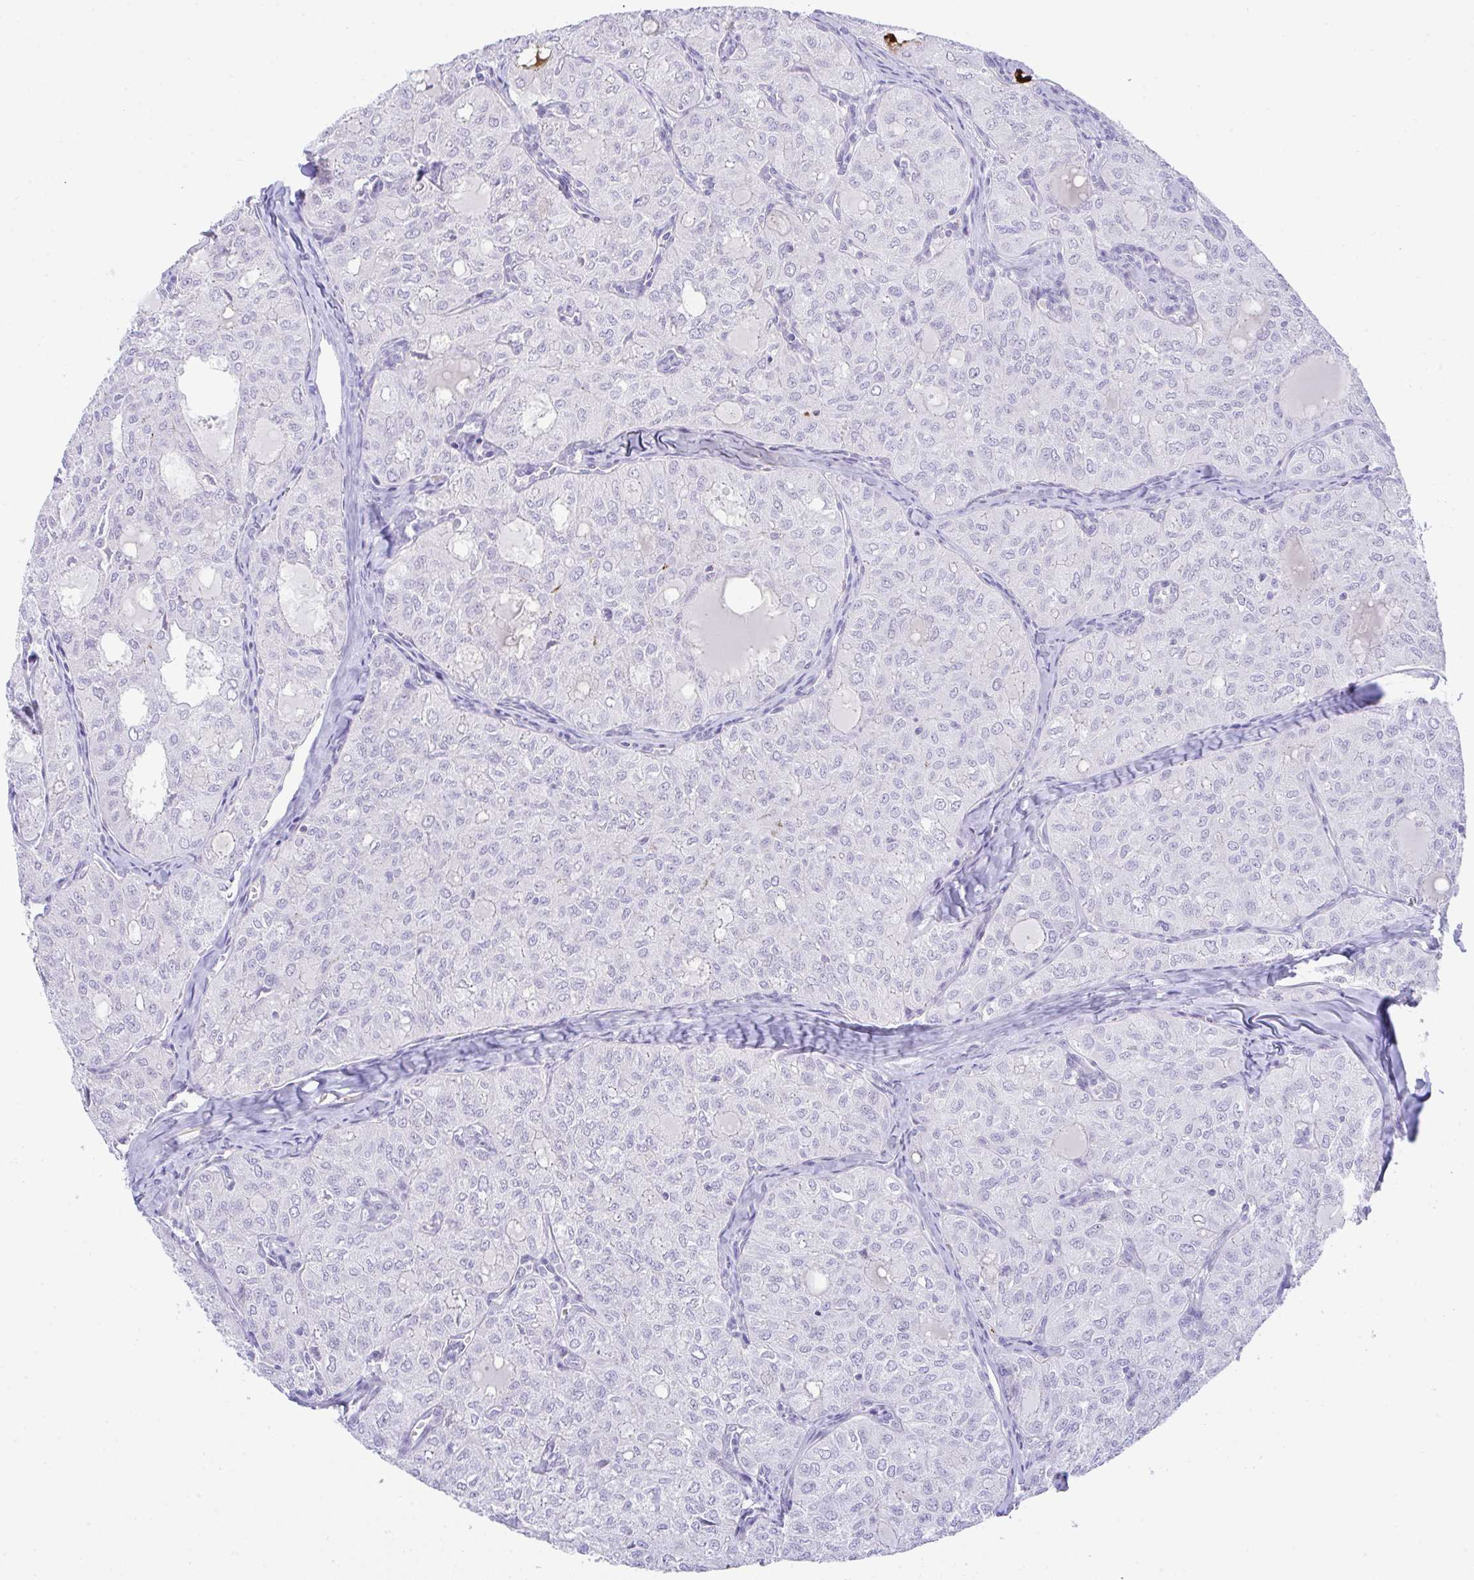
{"staining": {"intensity": "negative", "quantity": "none", "location": "none"}, "tissue": "thyroid cancer", "cell_type": "Tumor cells", "image_type": "cancer", "snomed": [{"axis": "morphology", "description": "Follicular adenoma carcinoma, NOS"}, {"axis": "topography", "description": "Thyroid gland"}], "caption": "There is no significant expression in tumor cells of thyroid cancer (follicular adenoma carcinoma).", "gene": "KMT2E", "patient": {"sex": "male", "age": 75}}